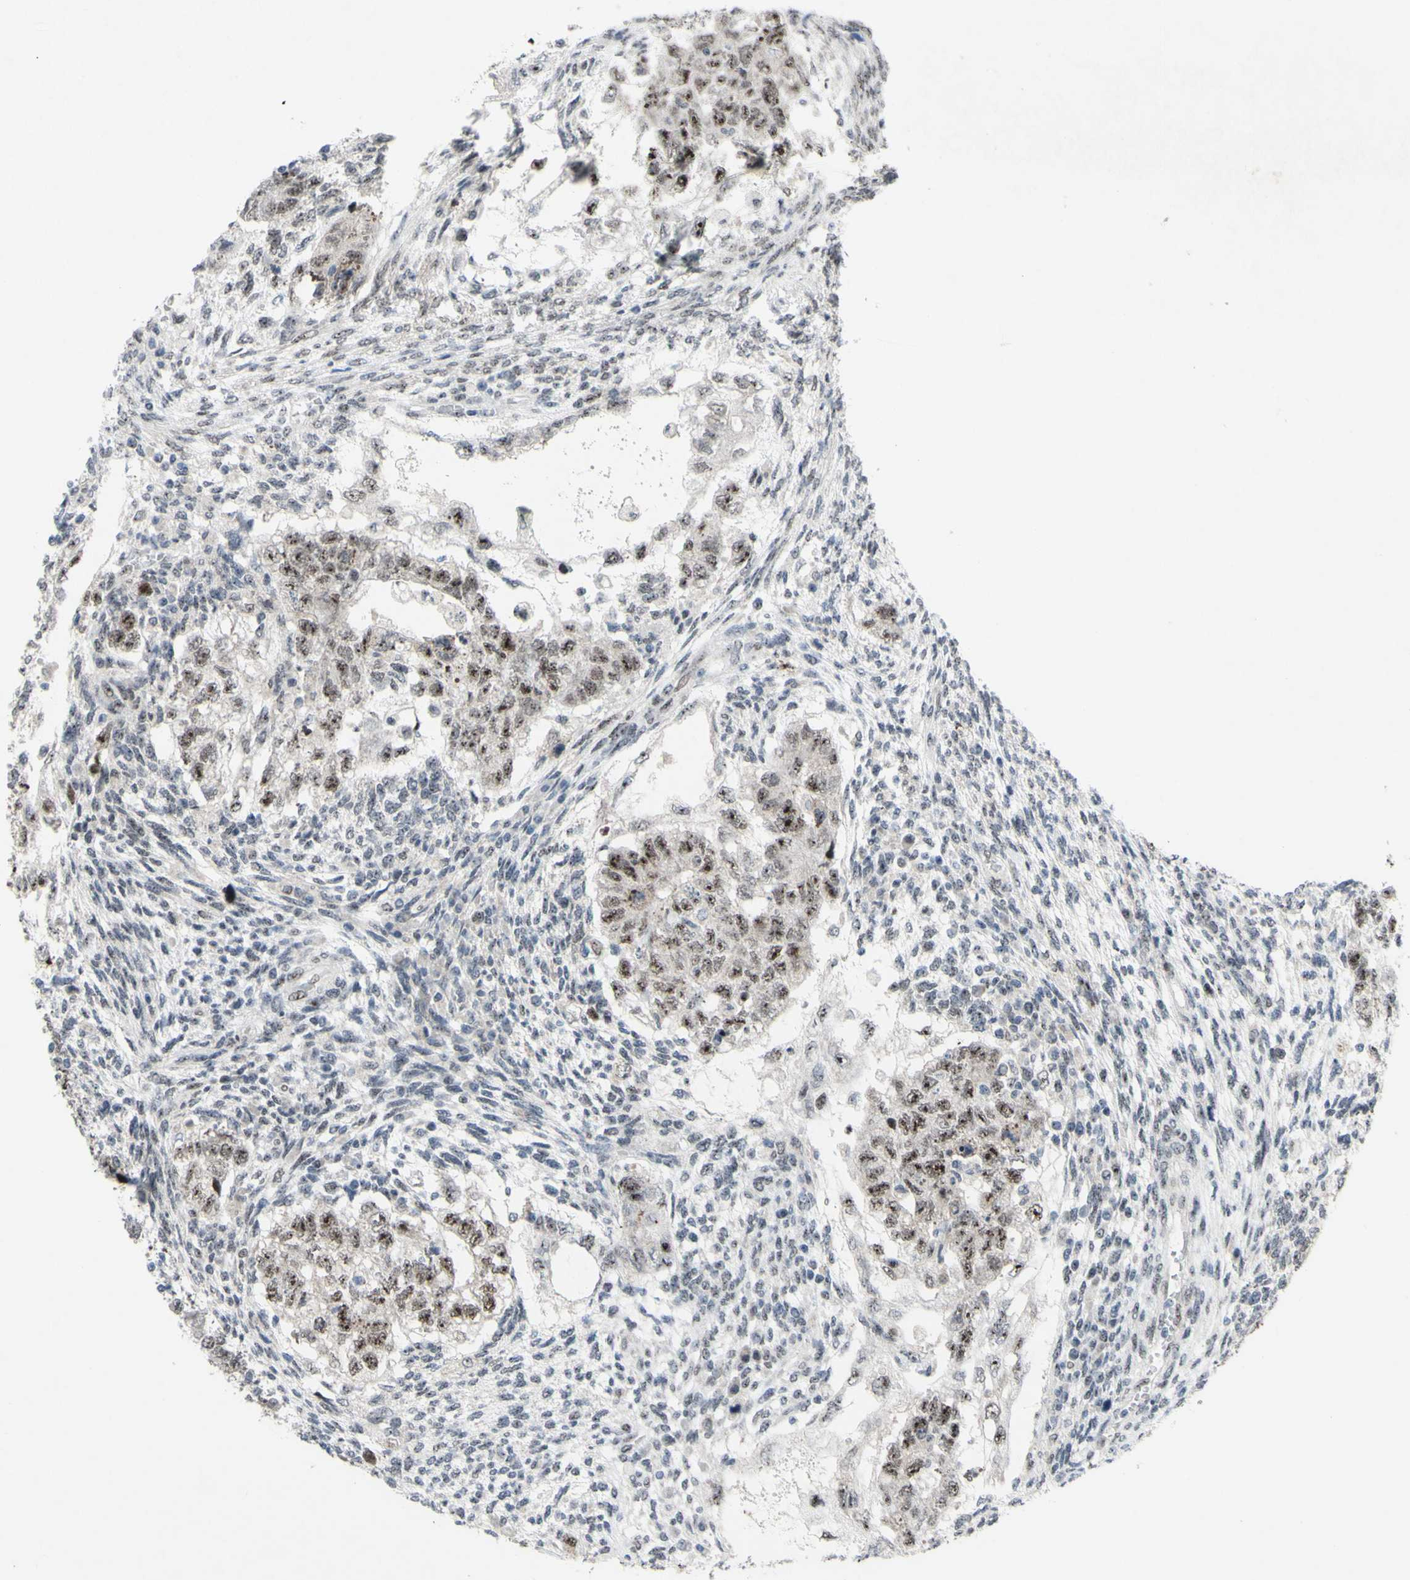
{"staining": {"intensity": "moderate", "quantity": ">75%", "location": "nuclear"}, "tissue": "testis cancer", "cell_type": "Tumor cells", "image_type": "cancer", "snomed": [{"axis": "morphology", "description": "Normal tissue, NOS"}, {"axis": "morphology", "description": "Carcinoma, Embryonal, NOS"}, {"axis": "topography", "description": "Testis"}], "caption": "The image displays immunohistochemical staining of testis cancer. There is moderate nuclear positivity is appreciated in approximately >75% of tumor cells.", "gene": "POLR1A", "patient": {"sex": "male", "age": 36}}